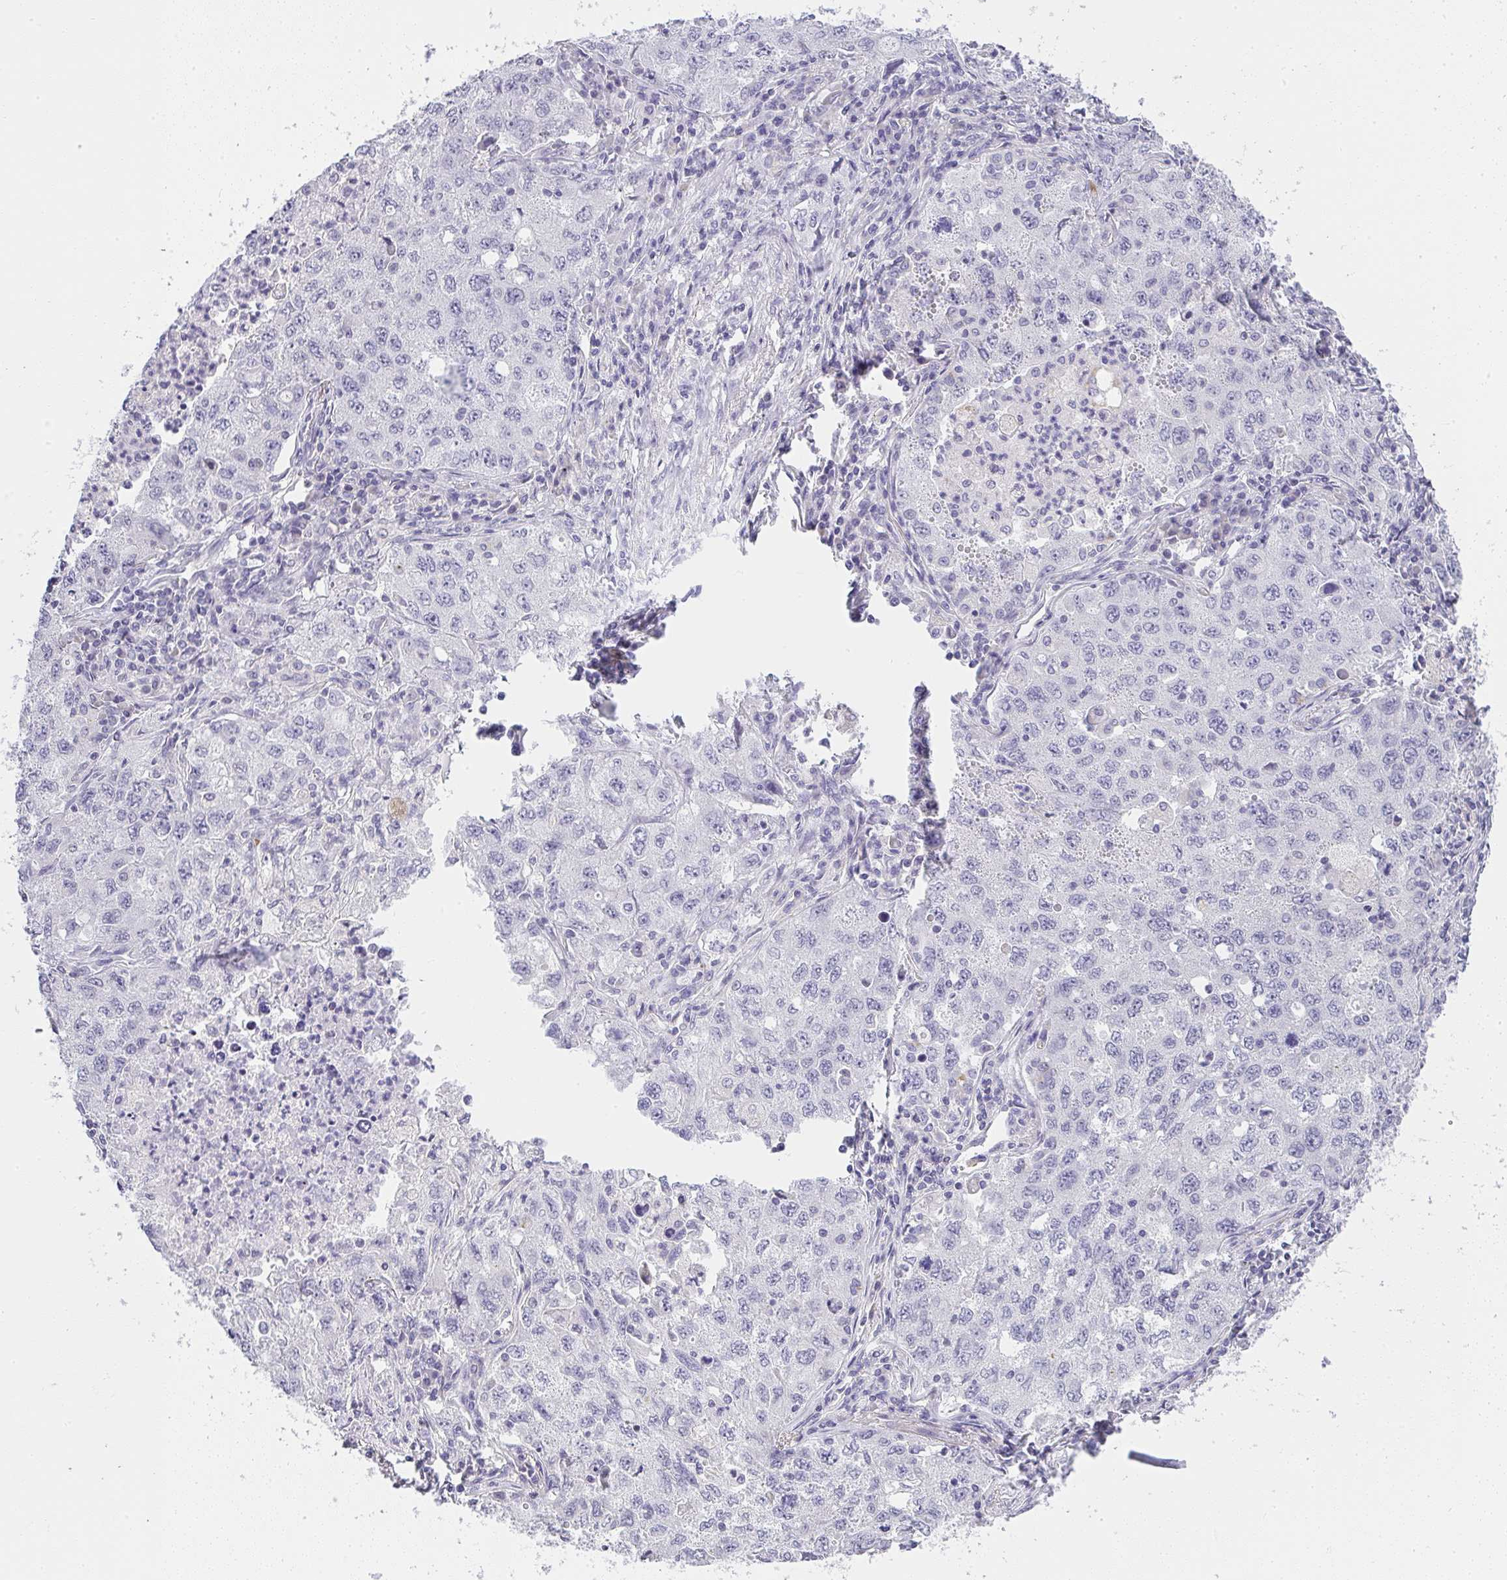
{"staining": {"intensity": "negative", "quantity": "none", "location": "none"}, "tissue": "lung cancer", "cell_type": "Tumor cells", "image_type": "cancer", "snomed": [{"axis": "morphology", "description": "Adenocarcinoma, NOS"}, {"axis": "topography", "description": "Lung"}], "caption": "Tumor cells show no significant staining in lung cancer.", "gene": "CACNA1S", "patient": {"sex": "female", "age": 57}}